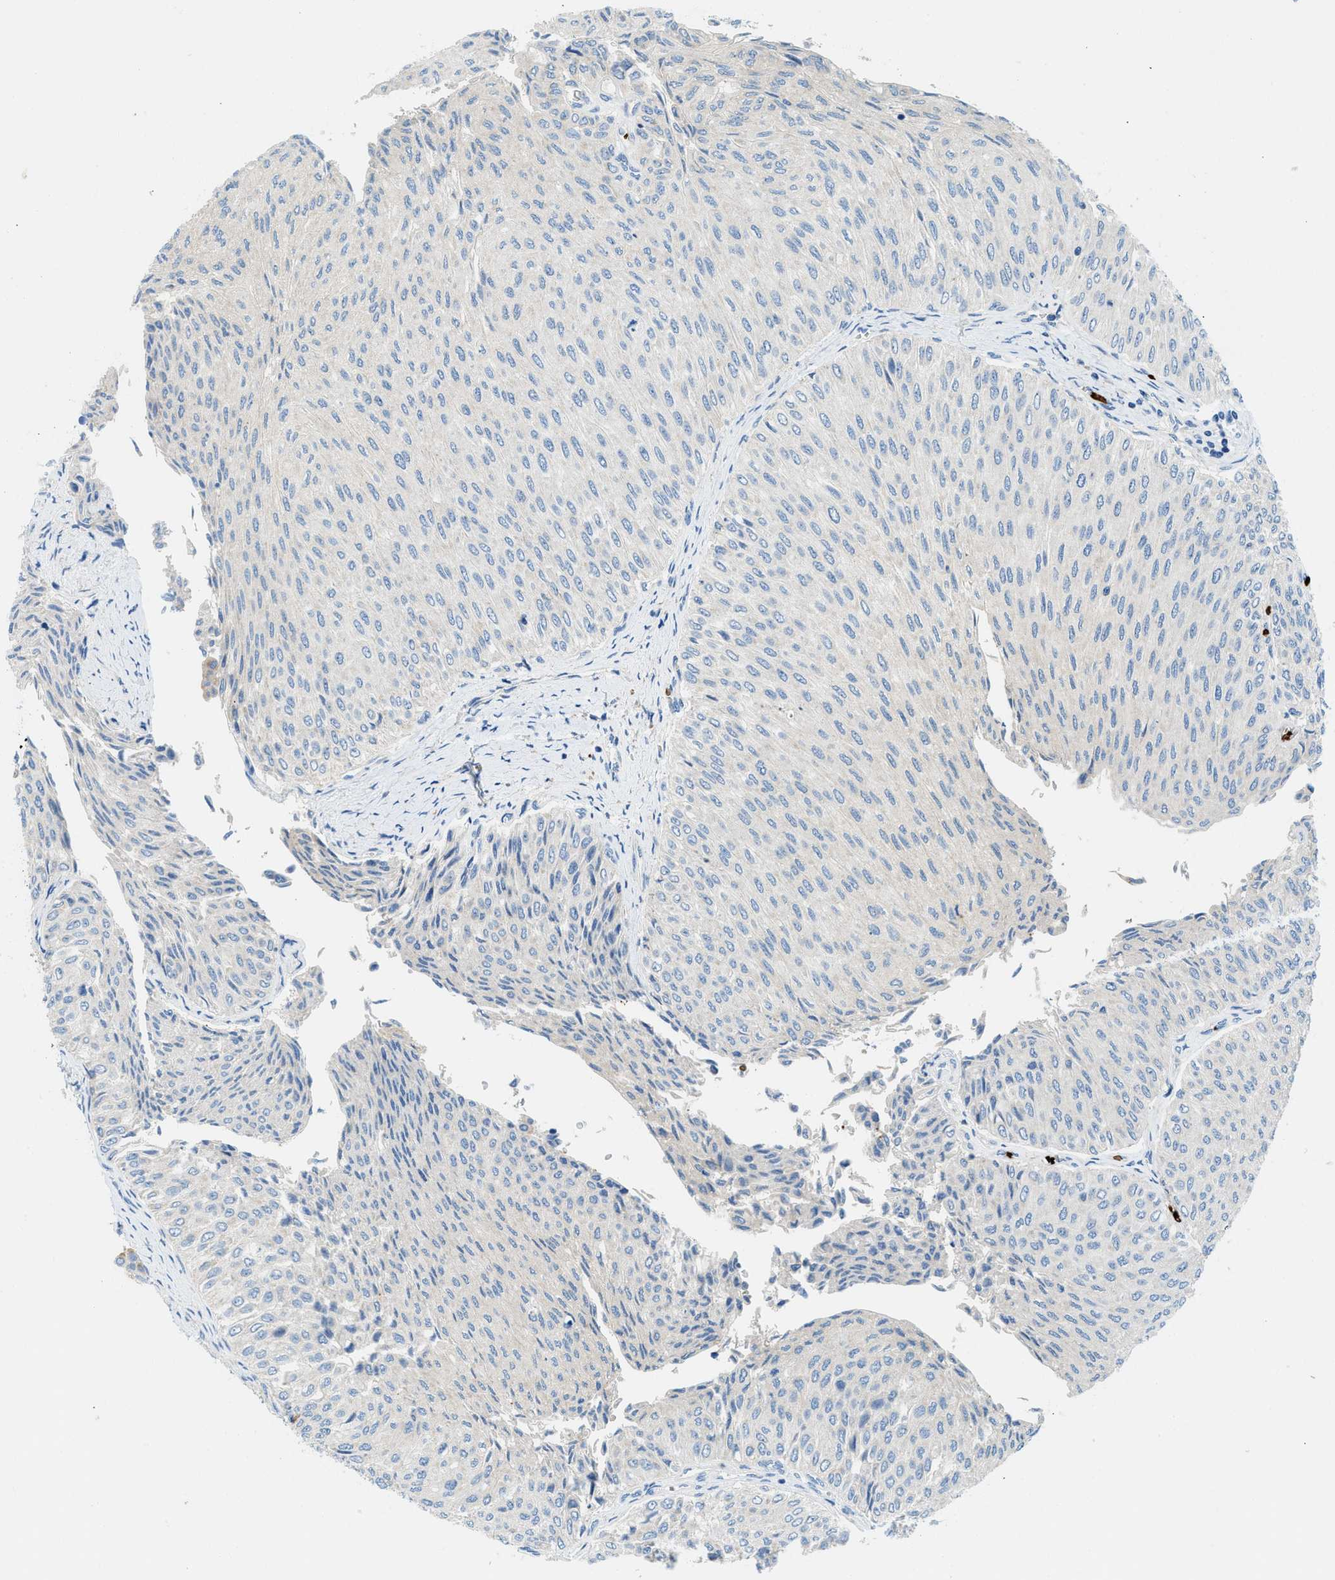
{"staining": {"intensity": "negative", "quantity": "none", "location": "none"}, "tissue": "urothelial cancer", "cell_type": "Tumor cells", "image_type": "cancer", "snomed": [{"axis": "morphology", "description": "Urothelial carcinoma, Low grade"}, {"axis": "topography", "description": "Urinary bladder"}], "caption": "IHC micrograph of human urothelial cancer stained for a protein (brown), which shows no staining in tumor cells. (Stains: DAB IHC with hematoxylin counter stain, Microscopy: brightfield microscopy at high magnification).", "gene": "ZNF831", "patient": {"sex": "male", "age": 78}}